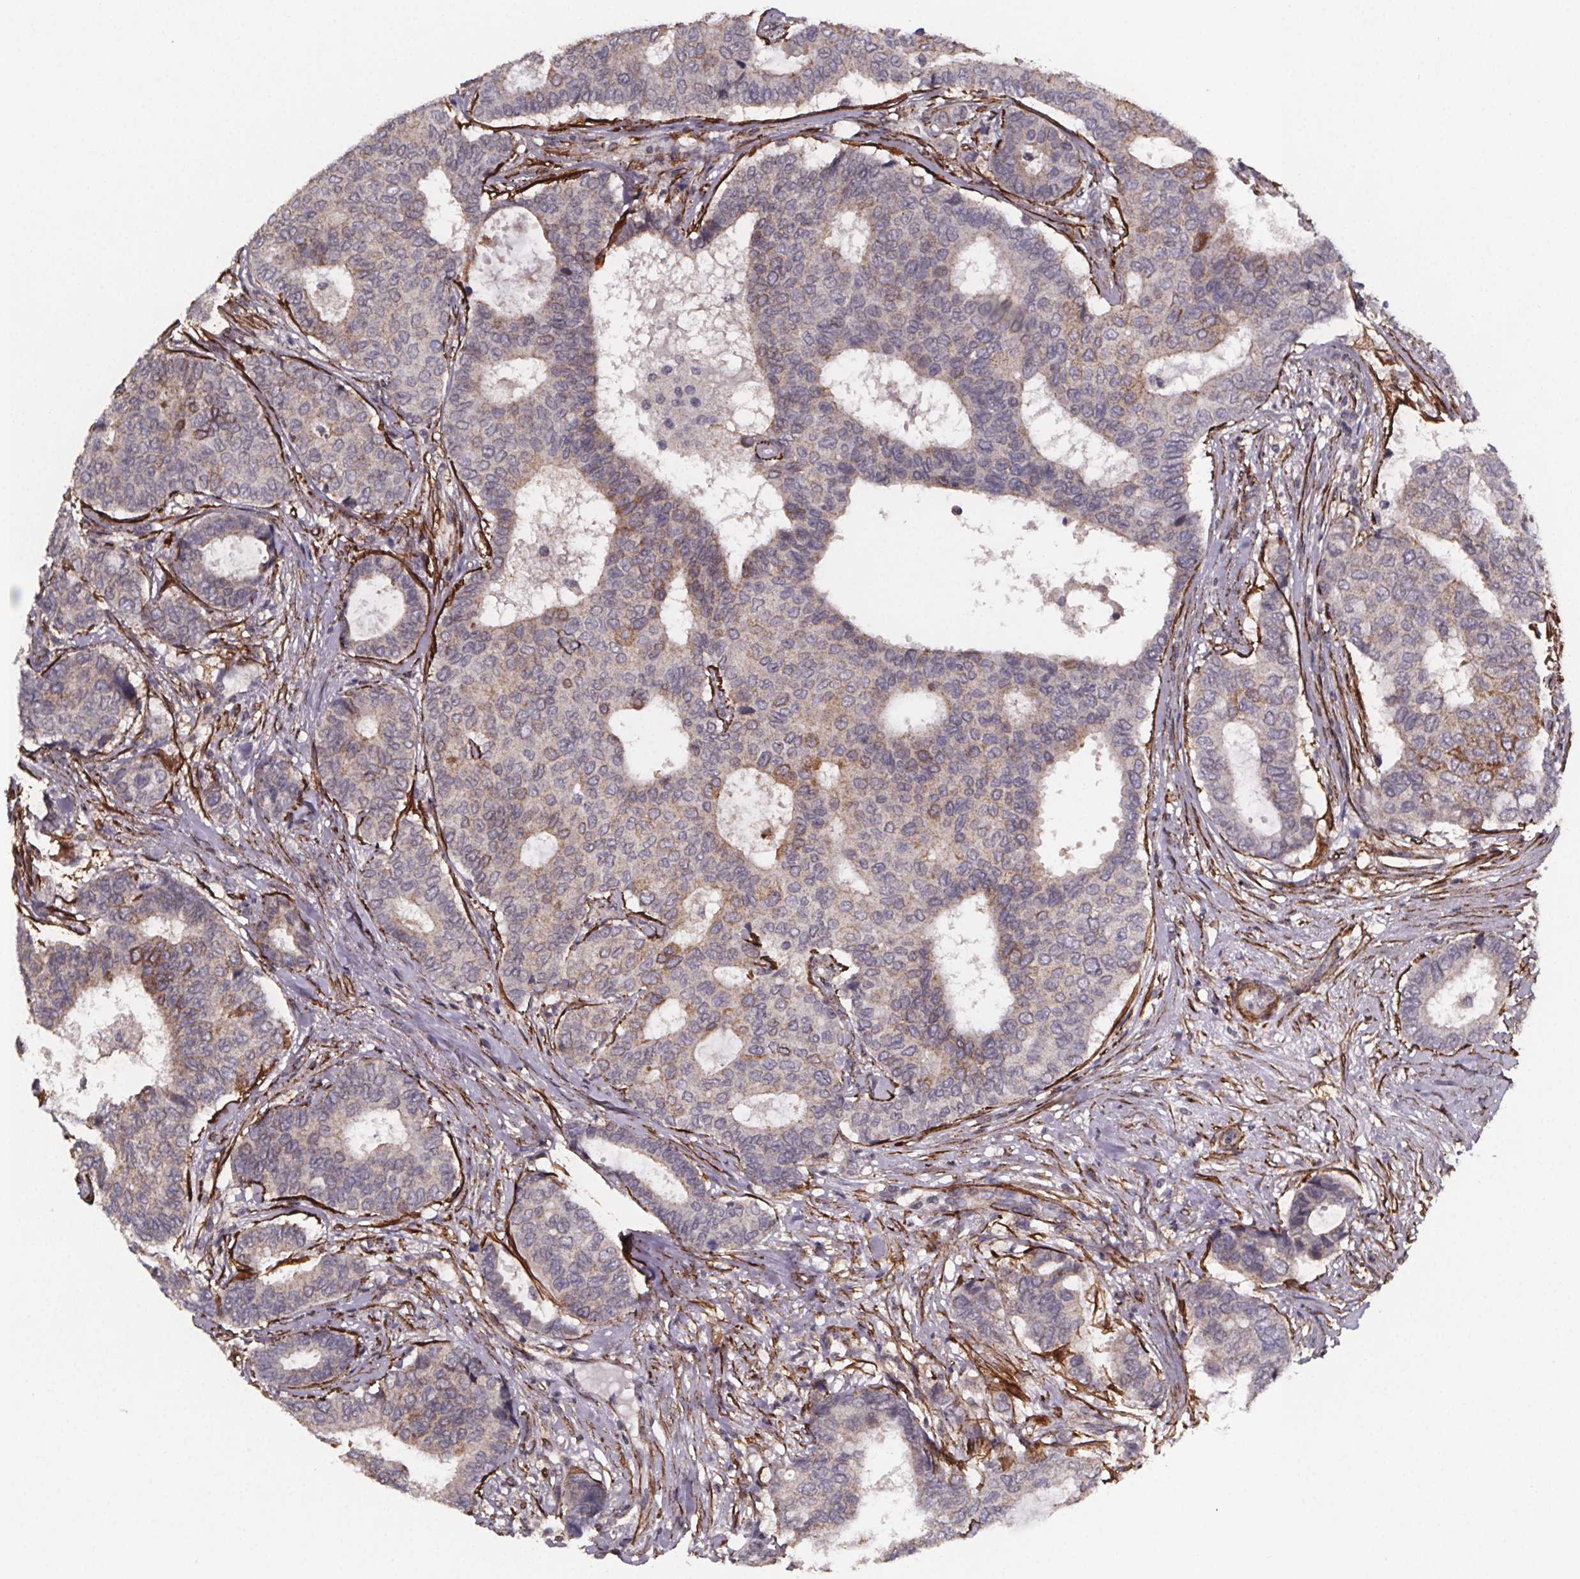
{"staining": {"intensity": "moderate", "quantity": "<25%", "location": "cytoplasmic/membranous"}, "tissue": "breast cancer", "cell_type": "Tumor cells", "image_type": "cancer", "snomed": [{"axis": "morphology", "description": "Duct carcinoma"}, {"axis": "topography", "description": "Breast"}], "caption": "This photomicrograph demonstrates breast cancer (invasive ductal carcinoma) stained with immunohistochemistry (IHC) to label a protein in brown. The cytoplasmic/membranous of tumor cells show moderate positivity for the protein. Nuclei are counter-stained blue.", "gene": "PALLD", "patient": {"sex": "female", "age": 75}}